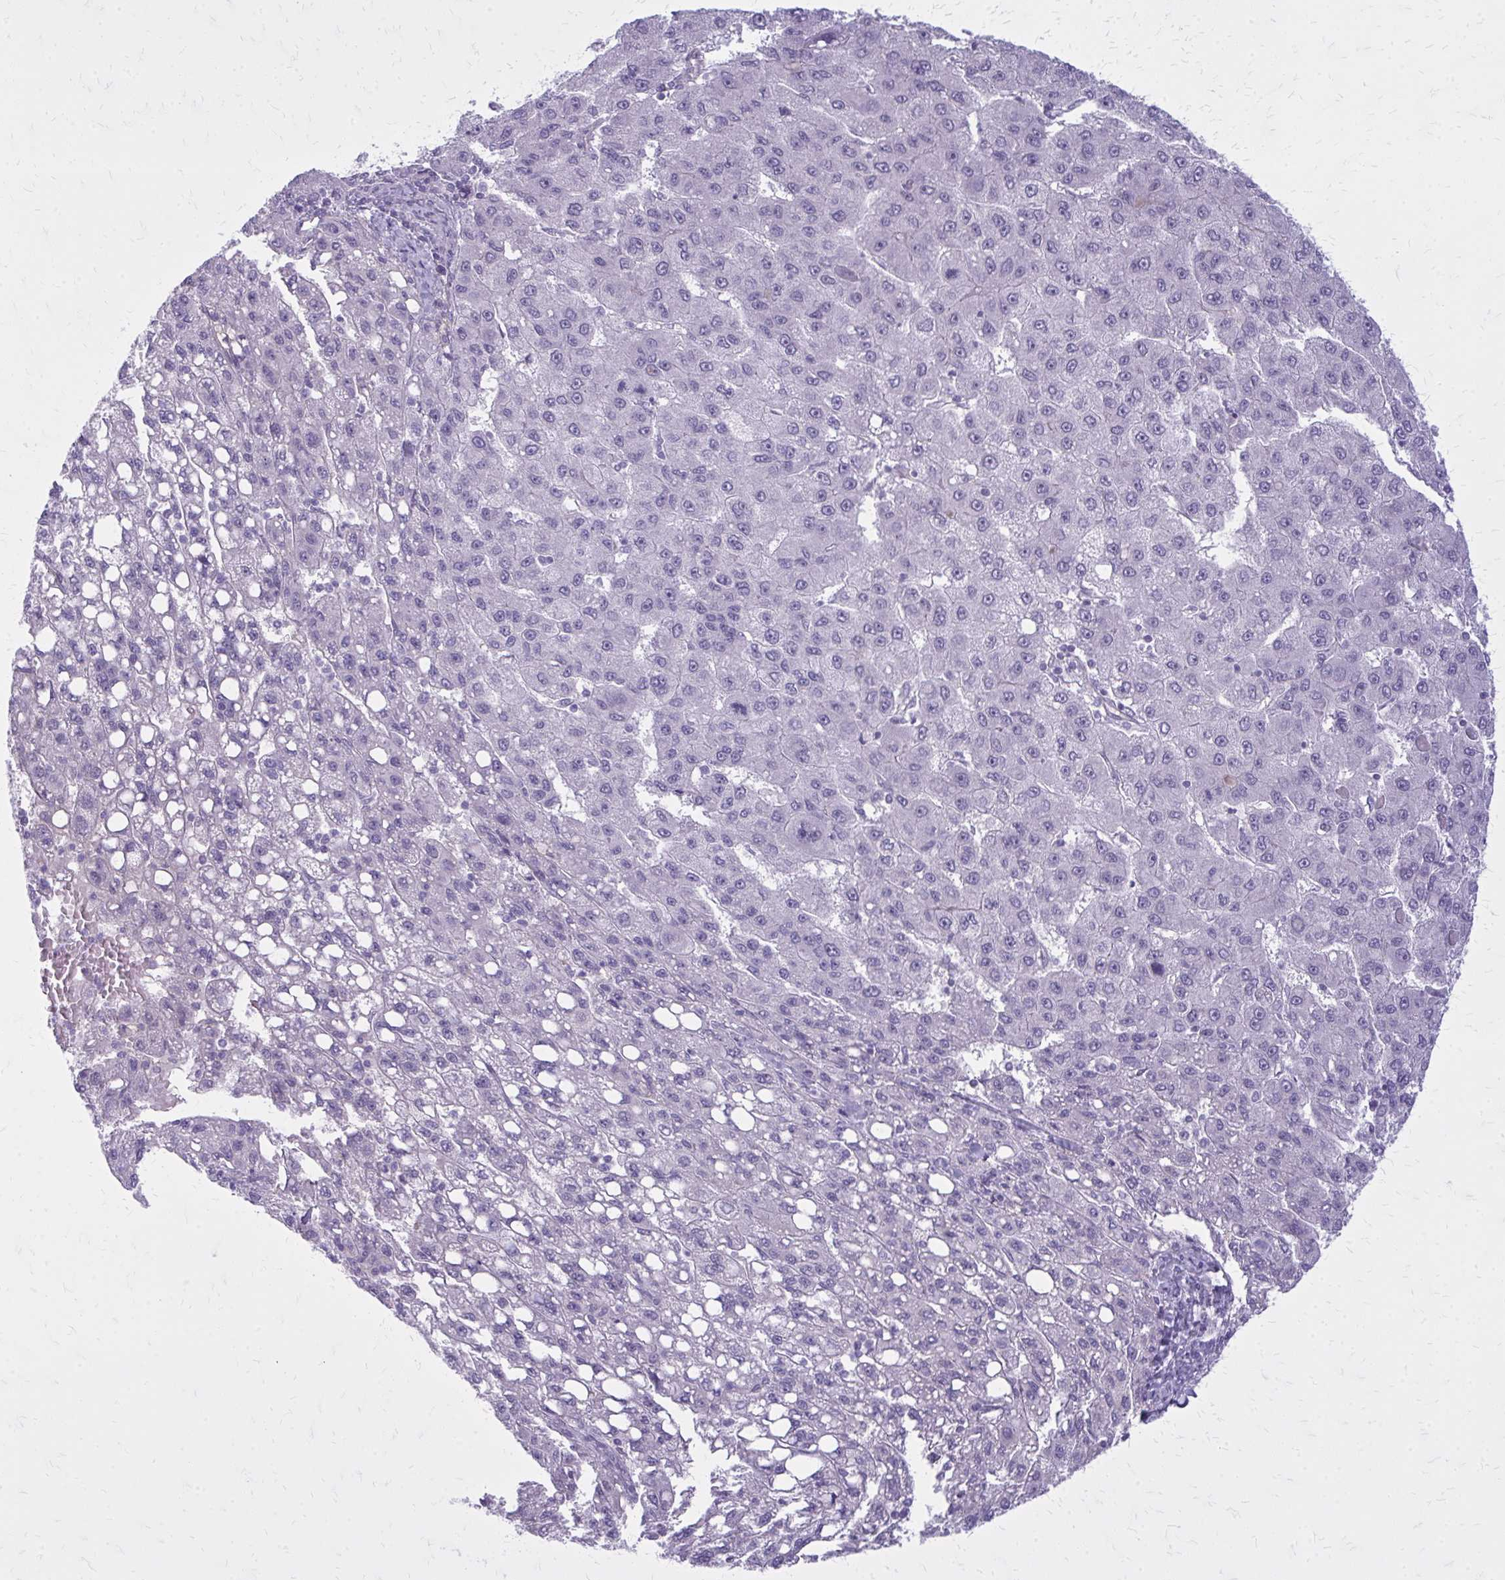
{"staining": {"intensity": "negative", "quantity": "none", "location": "none"}, "tissue": "liver cancer", "cell_type": "Tumor cells", "image_type": "cancer", "snomed": [{"axis": "morphology", "description": "Carcinoma, Hepatocellular, NOS"}, {"axis": "topography", "description": "Liver"}], "caption": "An immunohistochemistry (IHC) image of liver cancer (hepatocellular carcinoma) is shown. There is no staining in tumor cells of liver cancer (hepatocellular carcinoma).", "gene": "PLCB1", "patient": {"sex": "female", "age": 82}}